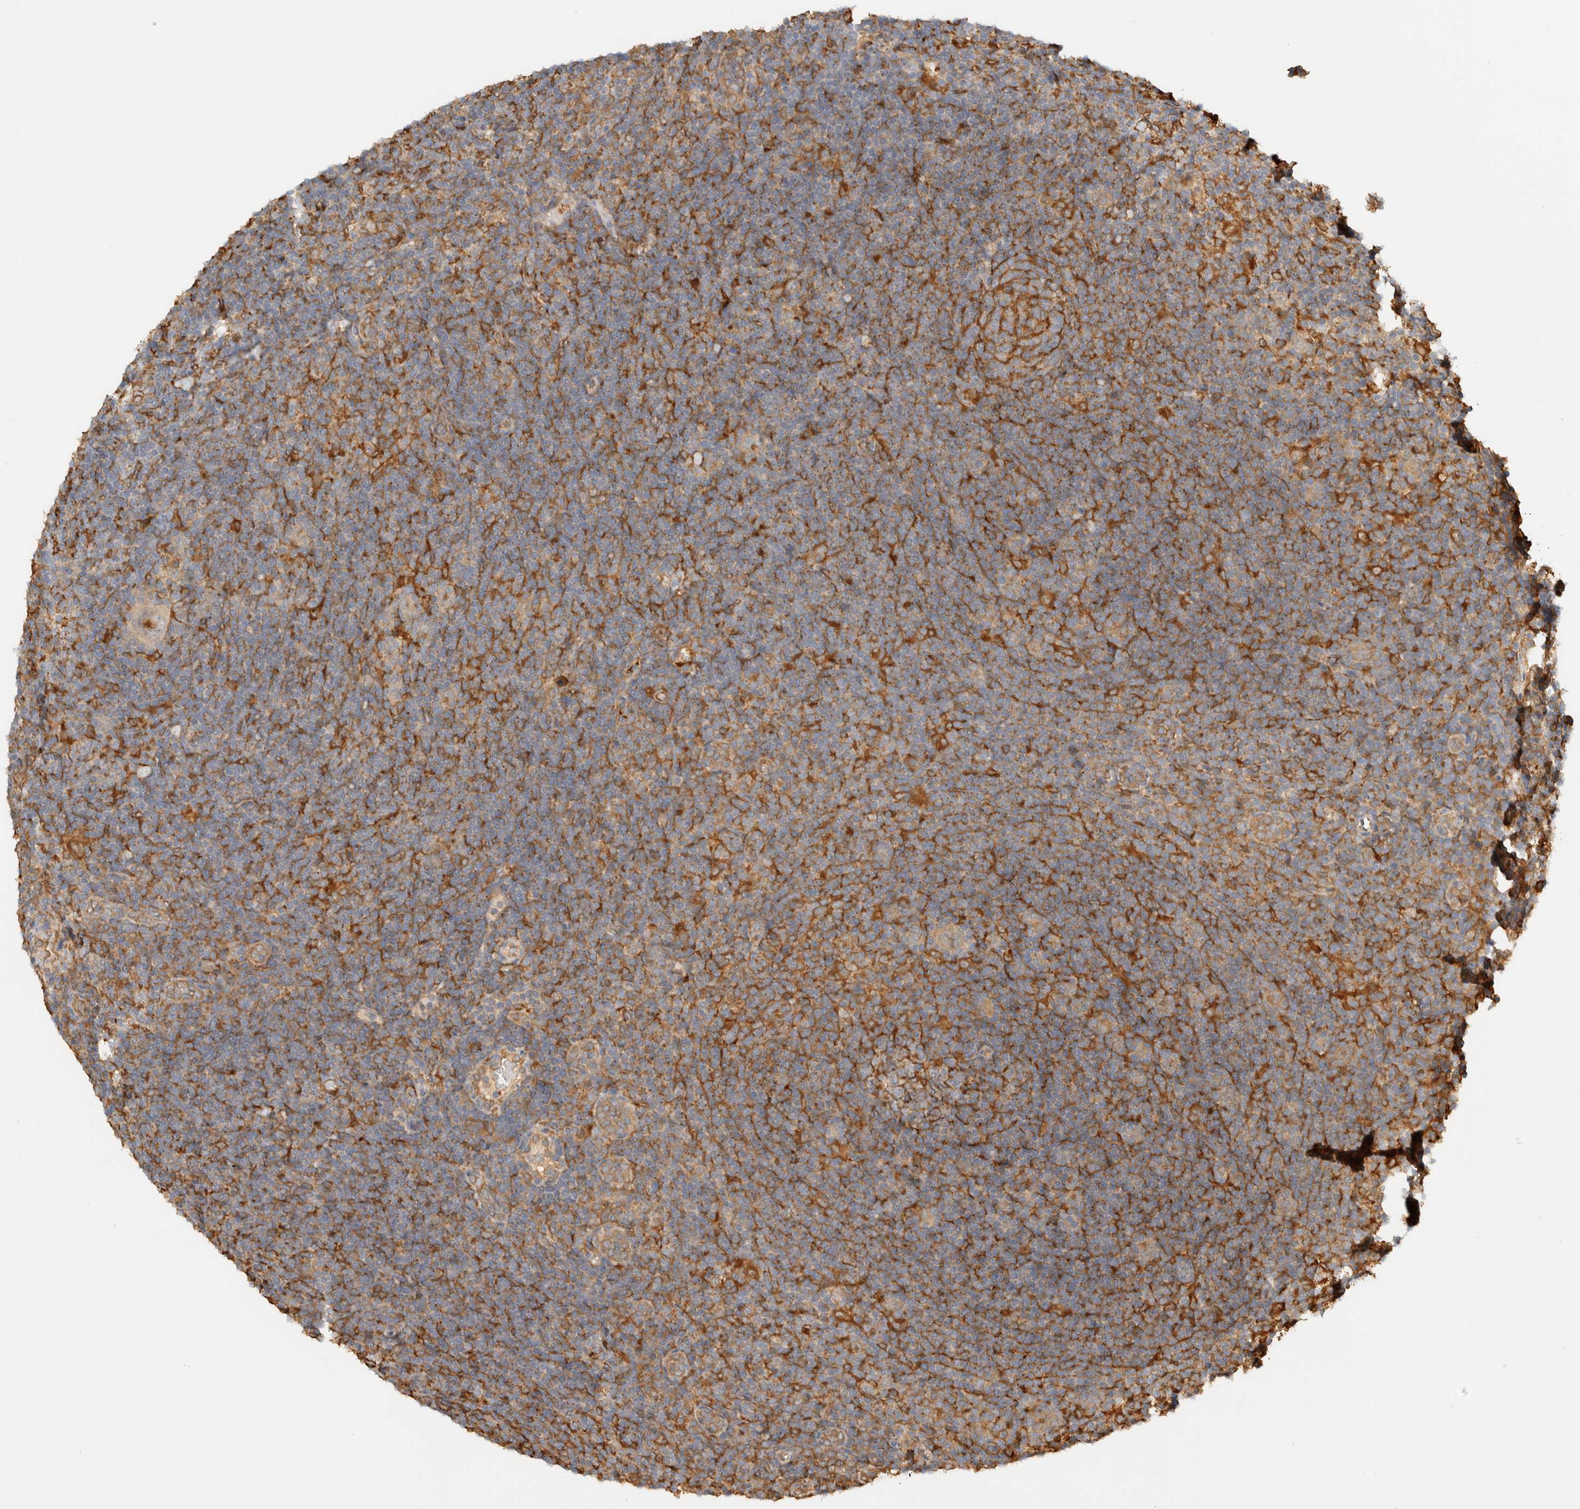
{"staining": {"intensity": "weak", "quantity": "<25%", "location": "cytoplasmic/membranous"}, "tissue": "lymphoma", "cell_type": "Tumor cells", "image_type": "cancer", "snomed": [{"axis": "morphology", "description": "Hodgkin's disease, NOS"}, {"axis": "topography", "description": "Lymph node"}], "caption": "This is a photomicrograph of IHC staining of Hodgkin's disease, which shows no expression in tumor cells. (Stains: DAB immunohistochemistry (IHC) with hematoxylin counter stain, Microscopy: brightfield microscopy at high magnification).", "gene": "TMEM192", "patient": {"sex": "female", "age": 57}}